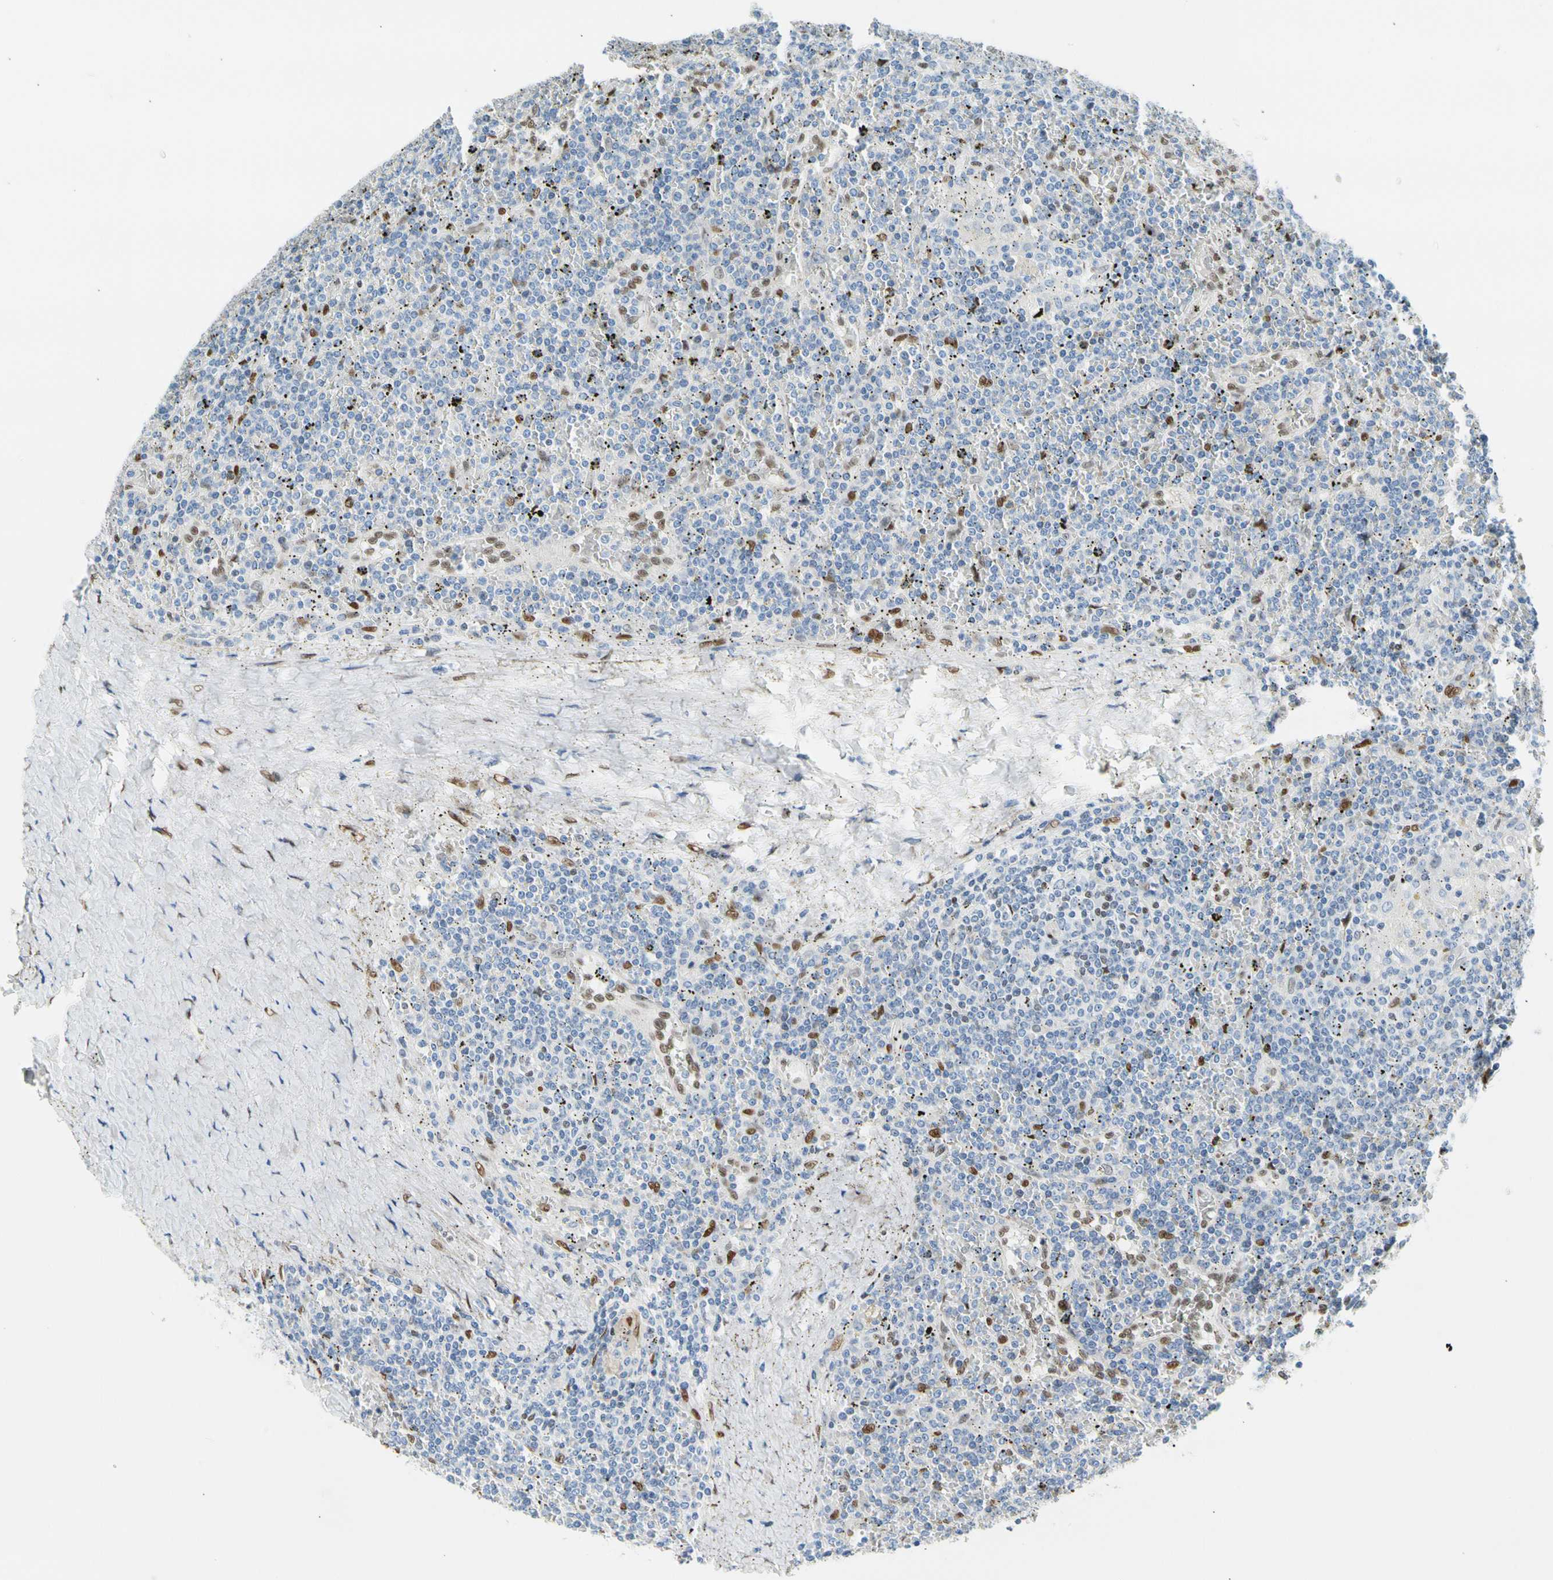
{"staining": {"intensity": "negative", "quantity": "none", "location": "none"}, "tissue": "lymphoma", "cell_type": "Tumor cells", "image_type": "cancer", "snomed": [{"axis": "morphology", "description": "Malignant lymphoma, non-Hodgkin's type, Low grade"}, {"axis": "topography", "description": "Spleen"}], "caption": "Immunohistochemistry photomicrograph of neoplastic tissue: human low-grade malignant lymphoma, non-Hodgkin's type stained with DAB displays no significant protein staining in tumor cells.", "gene": "NFIA", "patient": {"sex": "female", "age": 19}}